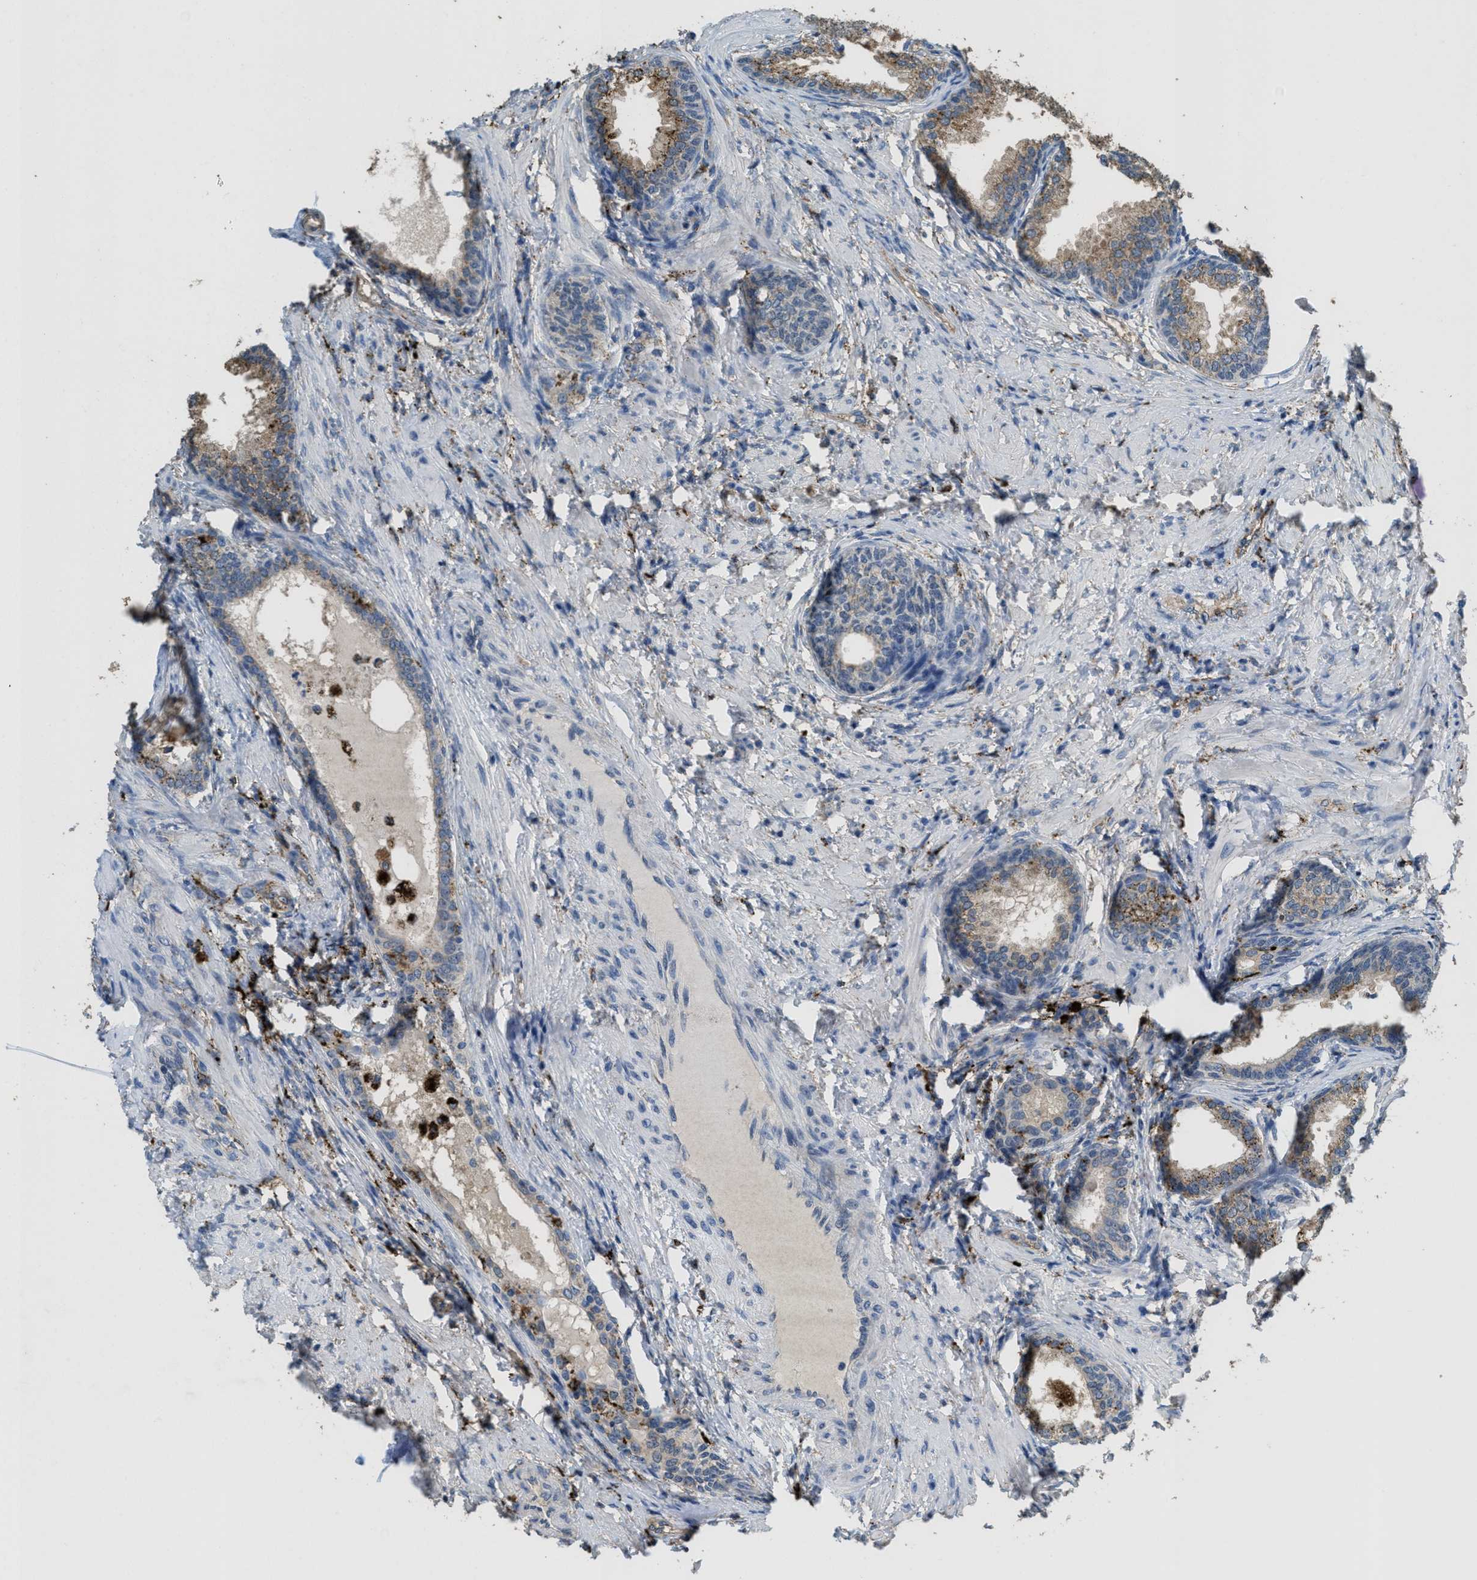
{"staining": {"intensity": "moderate", "quantity": ">75%", "location": "cytoplasmic/membranous"}, "tissue": "prostate", "cell_type": "Glandular cells", "image_type": "normal", "snomed": [{"axis": "morphology", "description": "Normal tissue, NOS"}, {"axis": "topography", "description": "Prostate"}], "caption": "This micrograph shows benign prostate stained with immunohistochemistry (IHC) to label a protein in brown. The cytoplasmic/membranous of glandular cells show moderate positivity for the protein. Nuclei are counter-stained blue.", "gene": "BMPR2", "patient": {"sex": "male", "age": 76}}